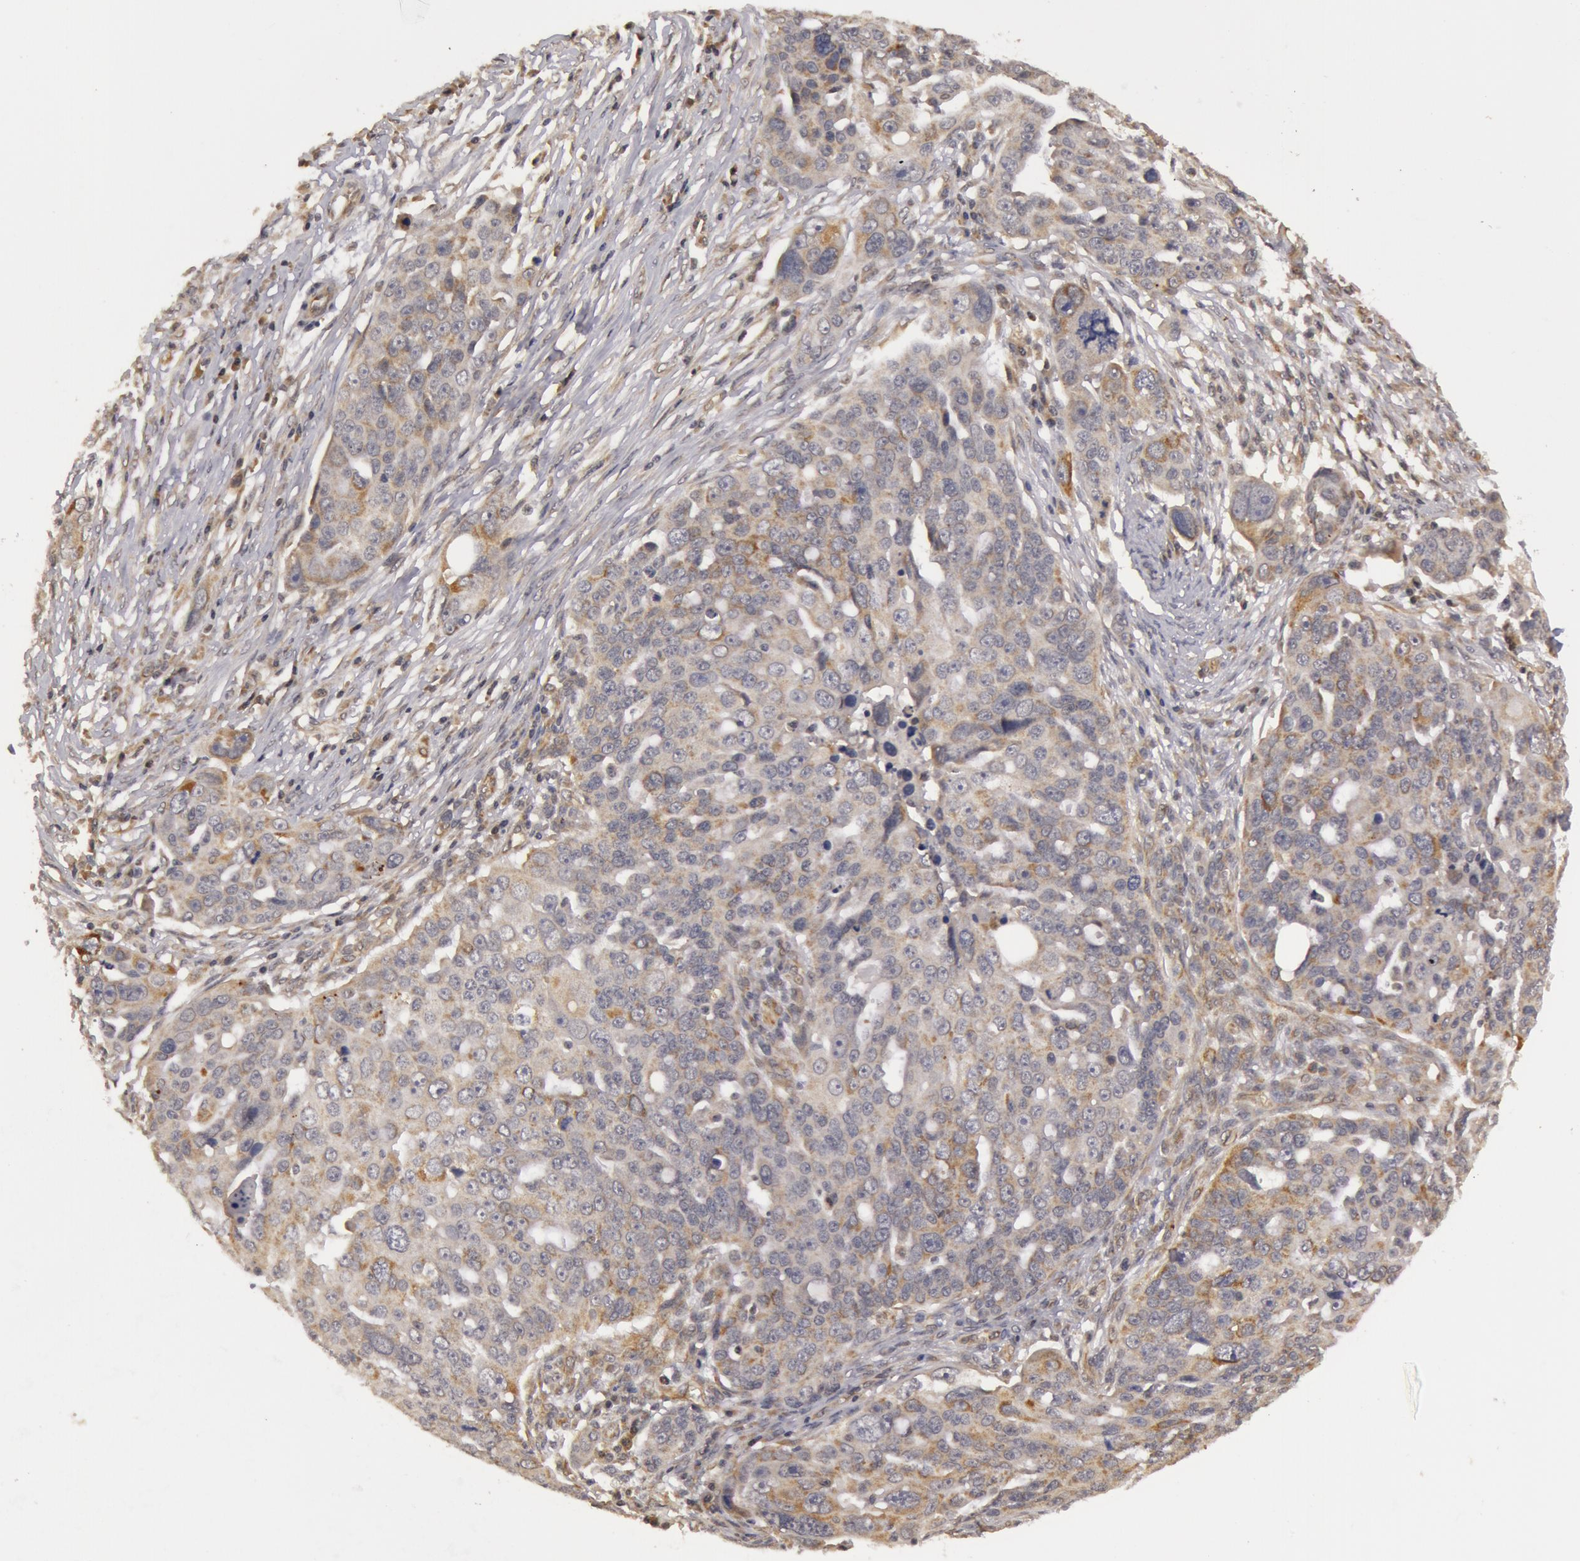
{"staining": {"intensity": "moderate", "quantity": "<25%", "location": "cytoplasmic/membranous"}, "tissue": "ovarian cancer", "cell_type": "Tumor cells", "image_type": "cancer", "snomed": [{"axis": "morphology", "description": "Carcinoma, endometroid"}, {"axis": "topography", "description": "Ovary"}], "caption": "There is low levels of moderate cytoplasmic/membranous expression in tumor cells of ovarian cancer, as demonstrated by immunohistochemical staining (brown color).", "gene": "SYTL4", "patient": {"sex": "female", "age": 75}}